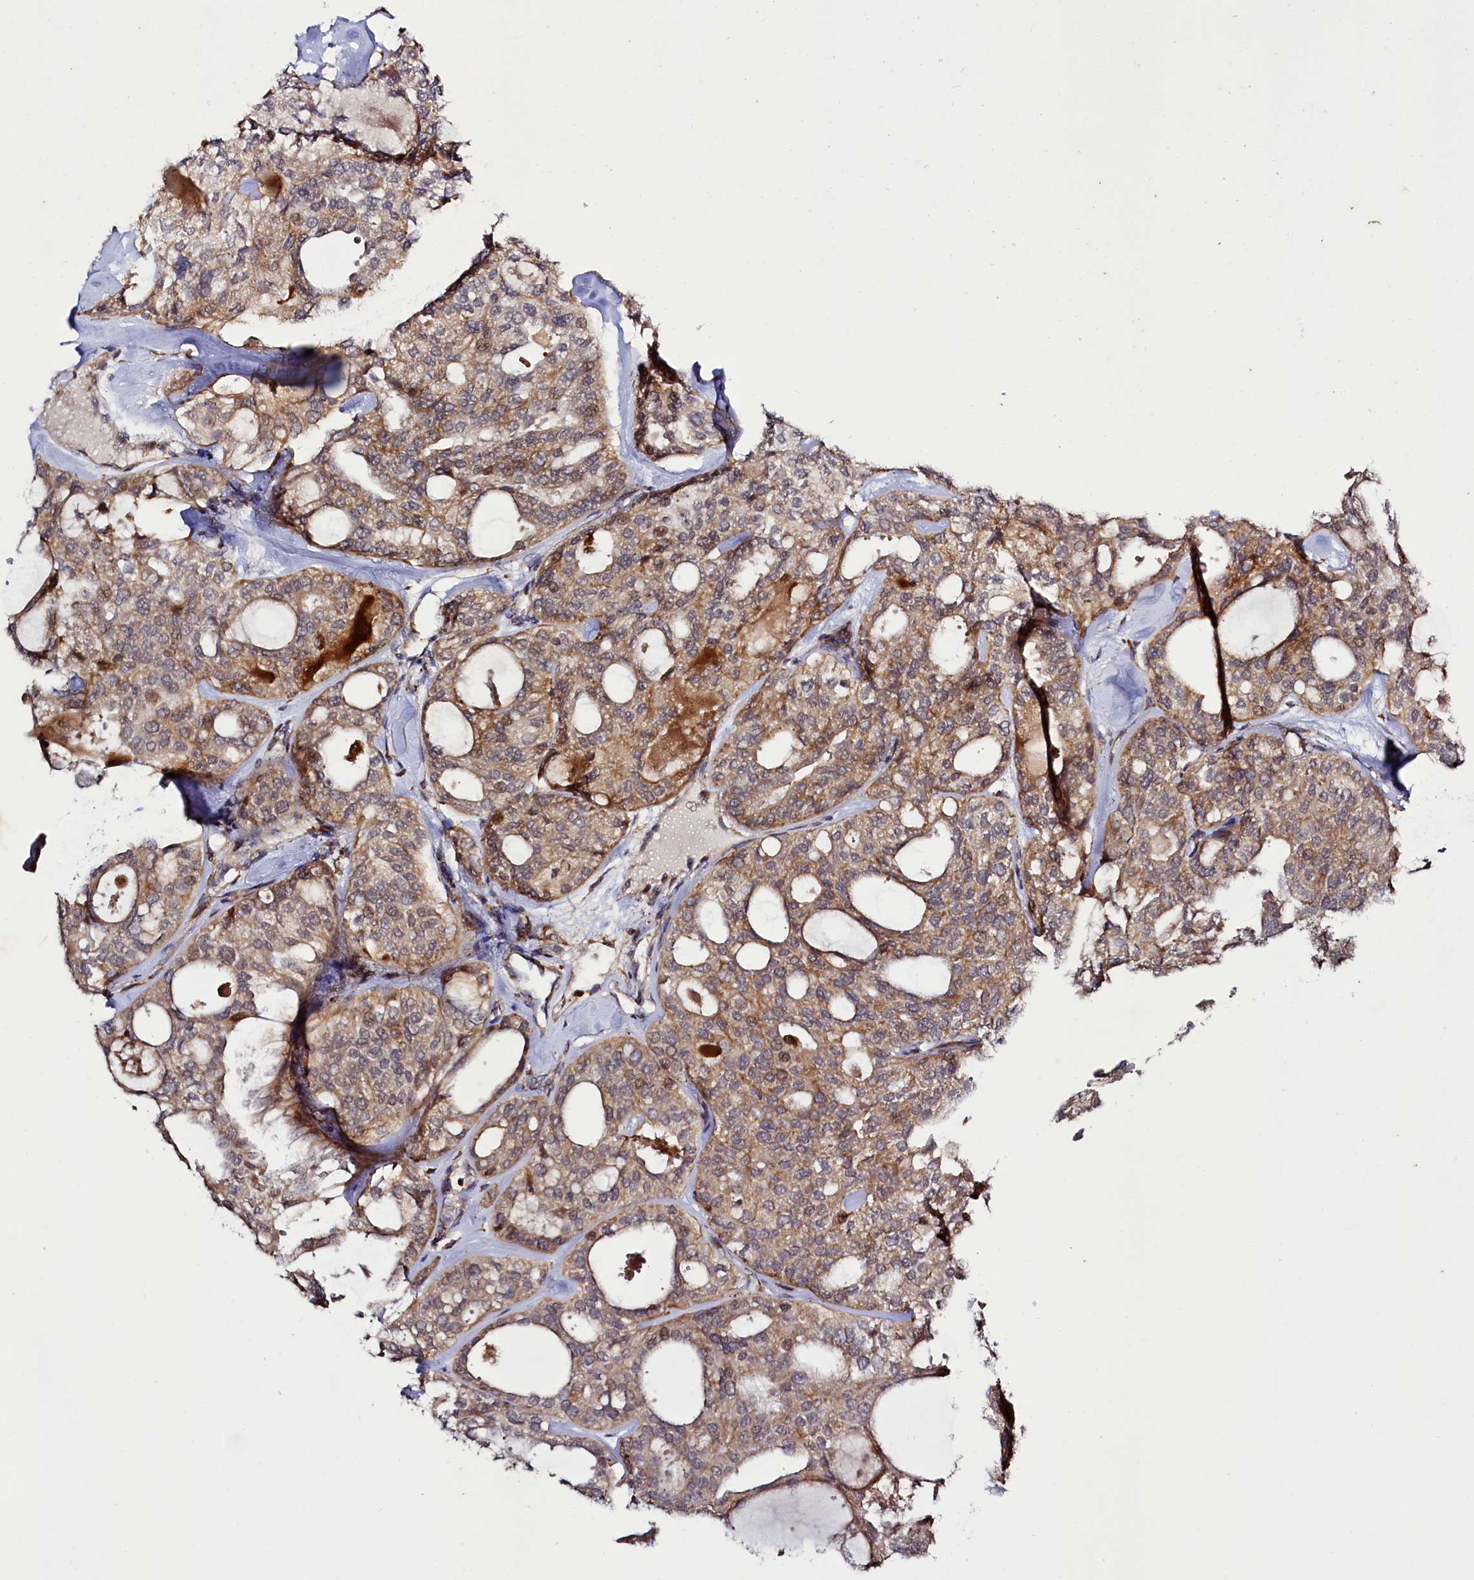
{"staining": {"intensity": "moderate", "quantity": ">75%", "location": "cytoplasmic/membranous"}, "tissue": "thyroid cancer", "cell_type": "Tumor cells", "image_type": "cancer", "snomed": [{"axis": "morphology", "description": "Follicular adenoma carcinoma, NOS"}, {"axis": "topography", "description": "Thyroid gland"}], "caption": "Thyroid follicular adenoma carcinoma tissue demonstrates moderate cytoplasmic/membranous positivity in about >75% of tumor cells", "gene": "DYNC2H1", "patient": {"sex": "male", "age": 75}}